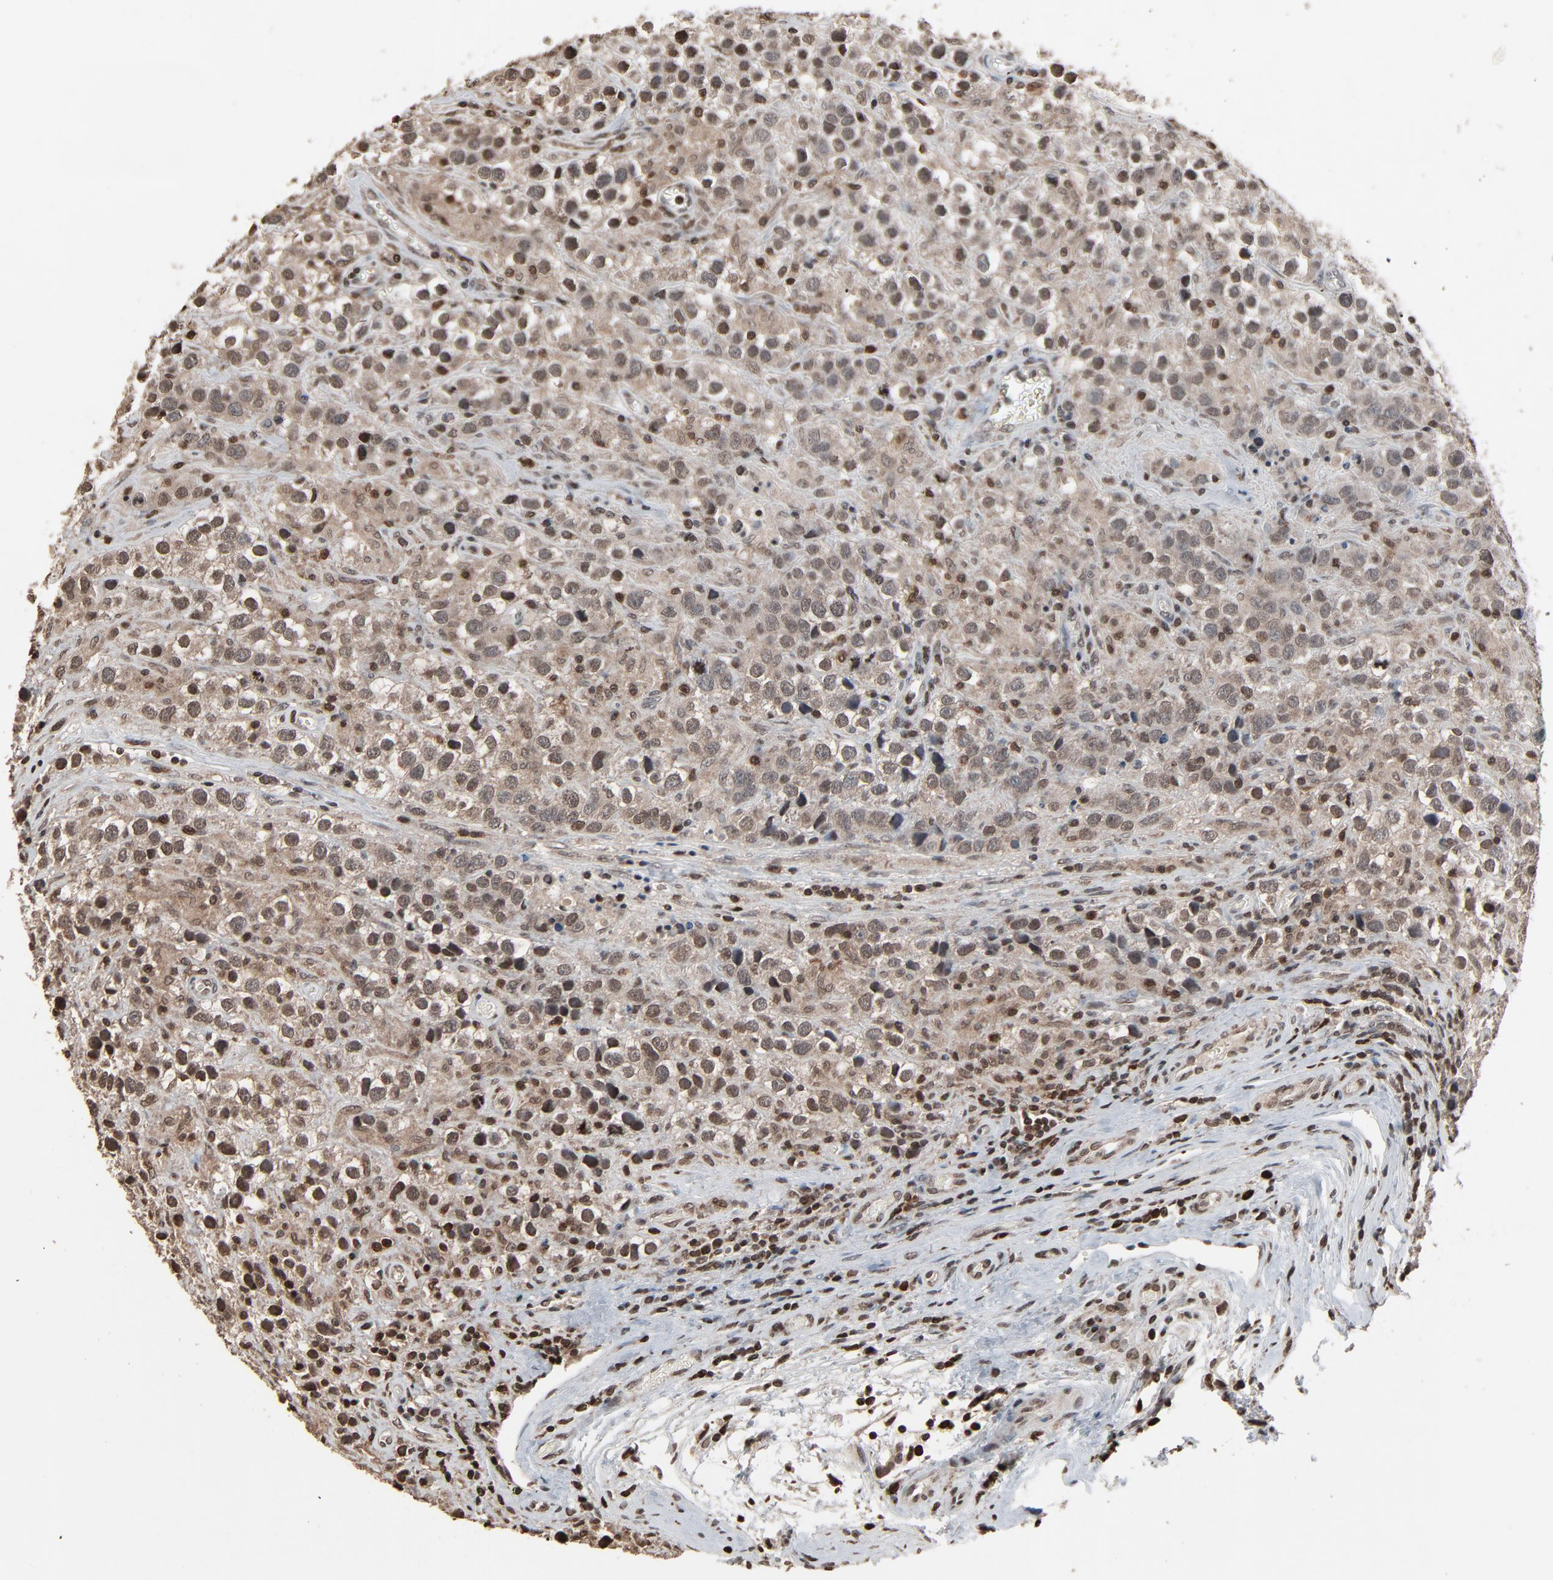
{"staining": {"intensity": "moderate", "quantity": ">75%", "location": "nuclear"}, "tissue": "testis cancer", "cell_type": "Tumor cells", "image_type": "cancer", "snomed": [{"axis": "morphology", "description": "Seminoma, NOS"}, {"axis": "topography", "description": "Testis"}], "caption": "A histopathology image showing moderate nuclear staining in about >75% of tumor cells in testis seminoma, as visualized by brown immunohistochemical staining.", "gene": "RPS6KA3", "patient": {"sex": "male", "age": 43}}